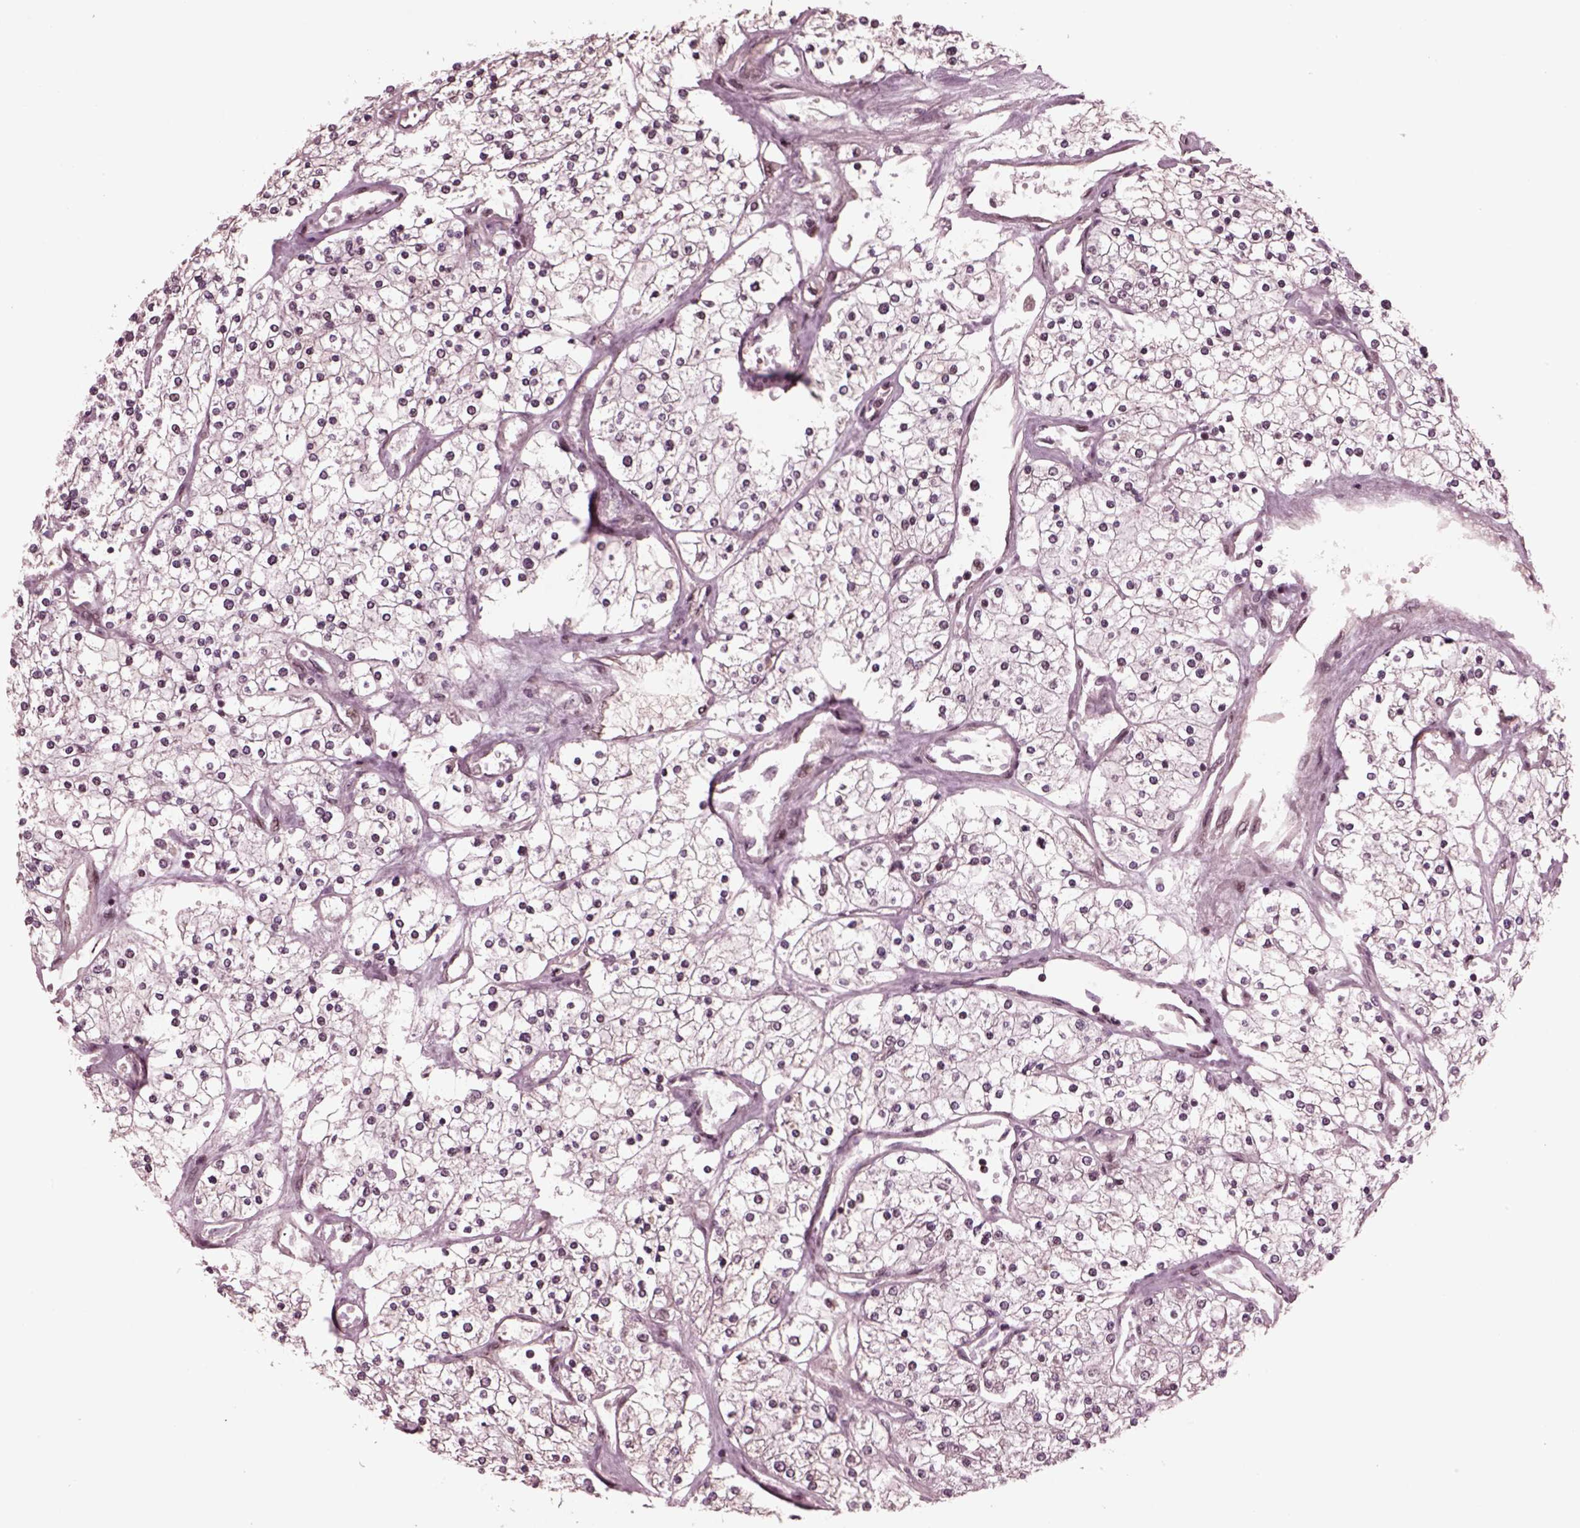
{"staining": {"intensity": "negative", "quantity": "none", "location": "none"}, "tissue": "renal cancer", "cell_type": "Tumor cells", "image_type": "cancer", "snomed": [{"axis": "morphology", "description": "Adenocarcinoma, NOS"}, {"axis": "topography", "description": "Kidney"}], "caption": "A micrograph of human adenocarcinoma (renal) is negative for staining in tumor cells.", "gene": "NAP1L5", "patient": {"sex": "male", "age": 80}}